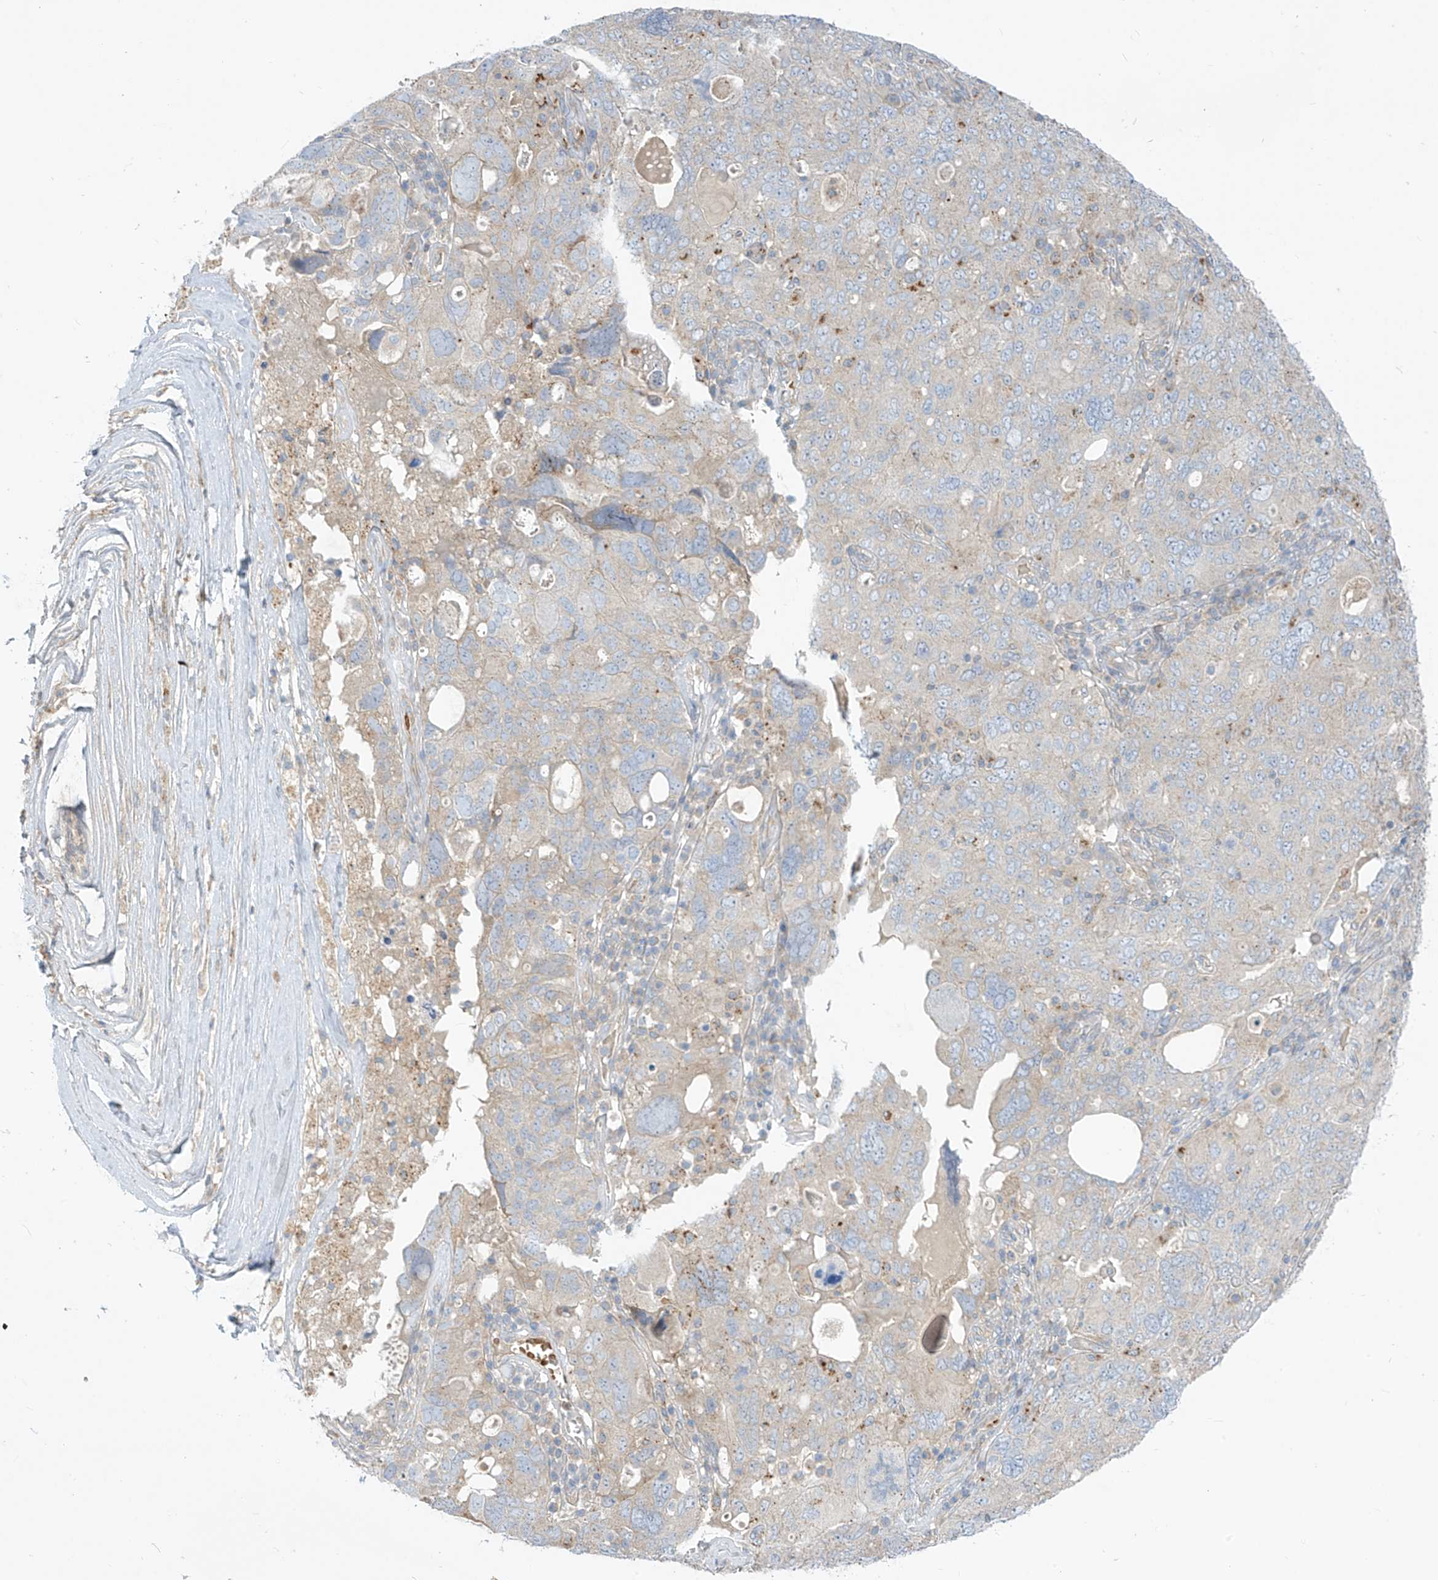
{"staining": {"intensity": "negative", "quantity": "none", "location": "none"}, "tissue": "ovarian cancer", "cell_type": "Tumor cells", "image_type": "cancer", "snomed": [{"axis": "morphology", "description": "Carcinoma, endometroid"}, {"axis": "topography", "description": "Ovary"}], "caption": "IHC image of neoplastic tissue: endometroid carcinoma (ovarian) stained with DAB displays no significant protein staining in tumor cells. The staining was performed using DAB (3,3'-diaminobenzidine) to visualize the protein expression in brown, while the nuclei were stained in blue with hematoxylin (Magnification: 20x).", "gene": "DGKQ", "patient": {"sex": "female", "age": 62}}